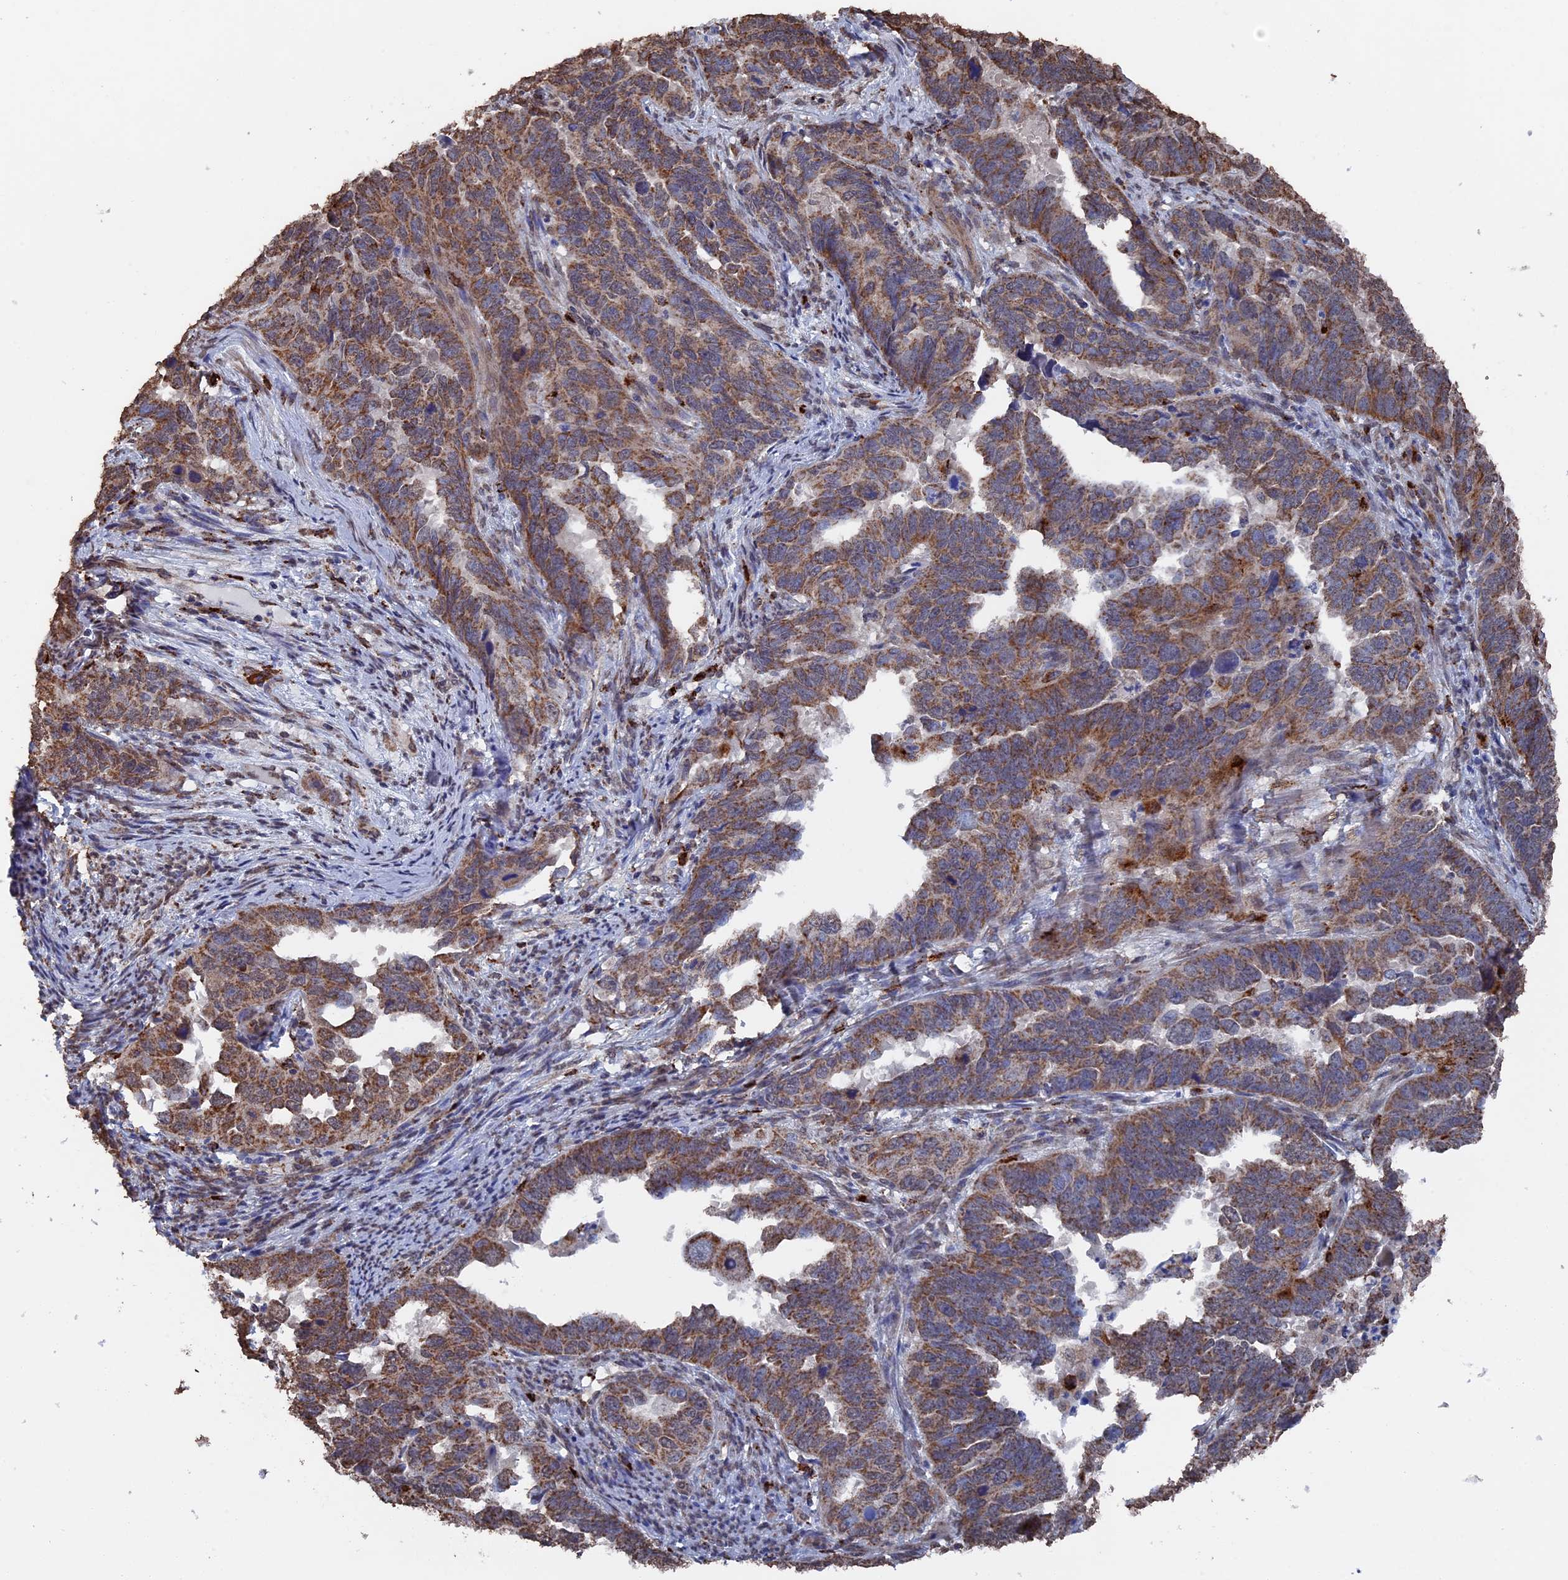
{"staining": {"intensity": "moderate", "quantity": ">75%", "location": "cytoplasmic/membranous"}, "tissue": "endometrial cancer", "cell_type": "Tumor cells", "image_type": "cancer", "snomed": [{"axis": "morphology", "description": "Adenocarcinoma, NOS"}, {"axis": "topography", "description": "Endometrium"}], "caption": "IHC histopathology image of human adenocarcinoma (endometrial) stained for a protein (brown), which exhibits medium levels of moderate cytoplasmic/membranous expression in about >75% of tumor cells.", "gene": "SMG9", "patient": {"sex": "female", "age": 65}}